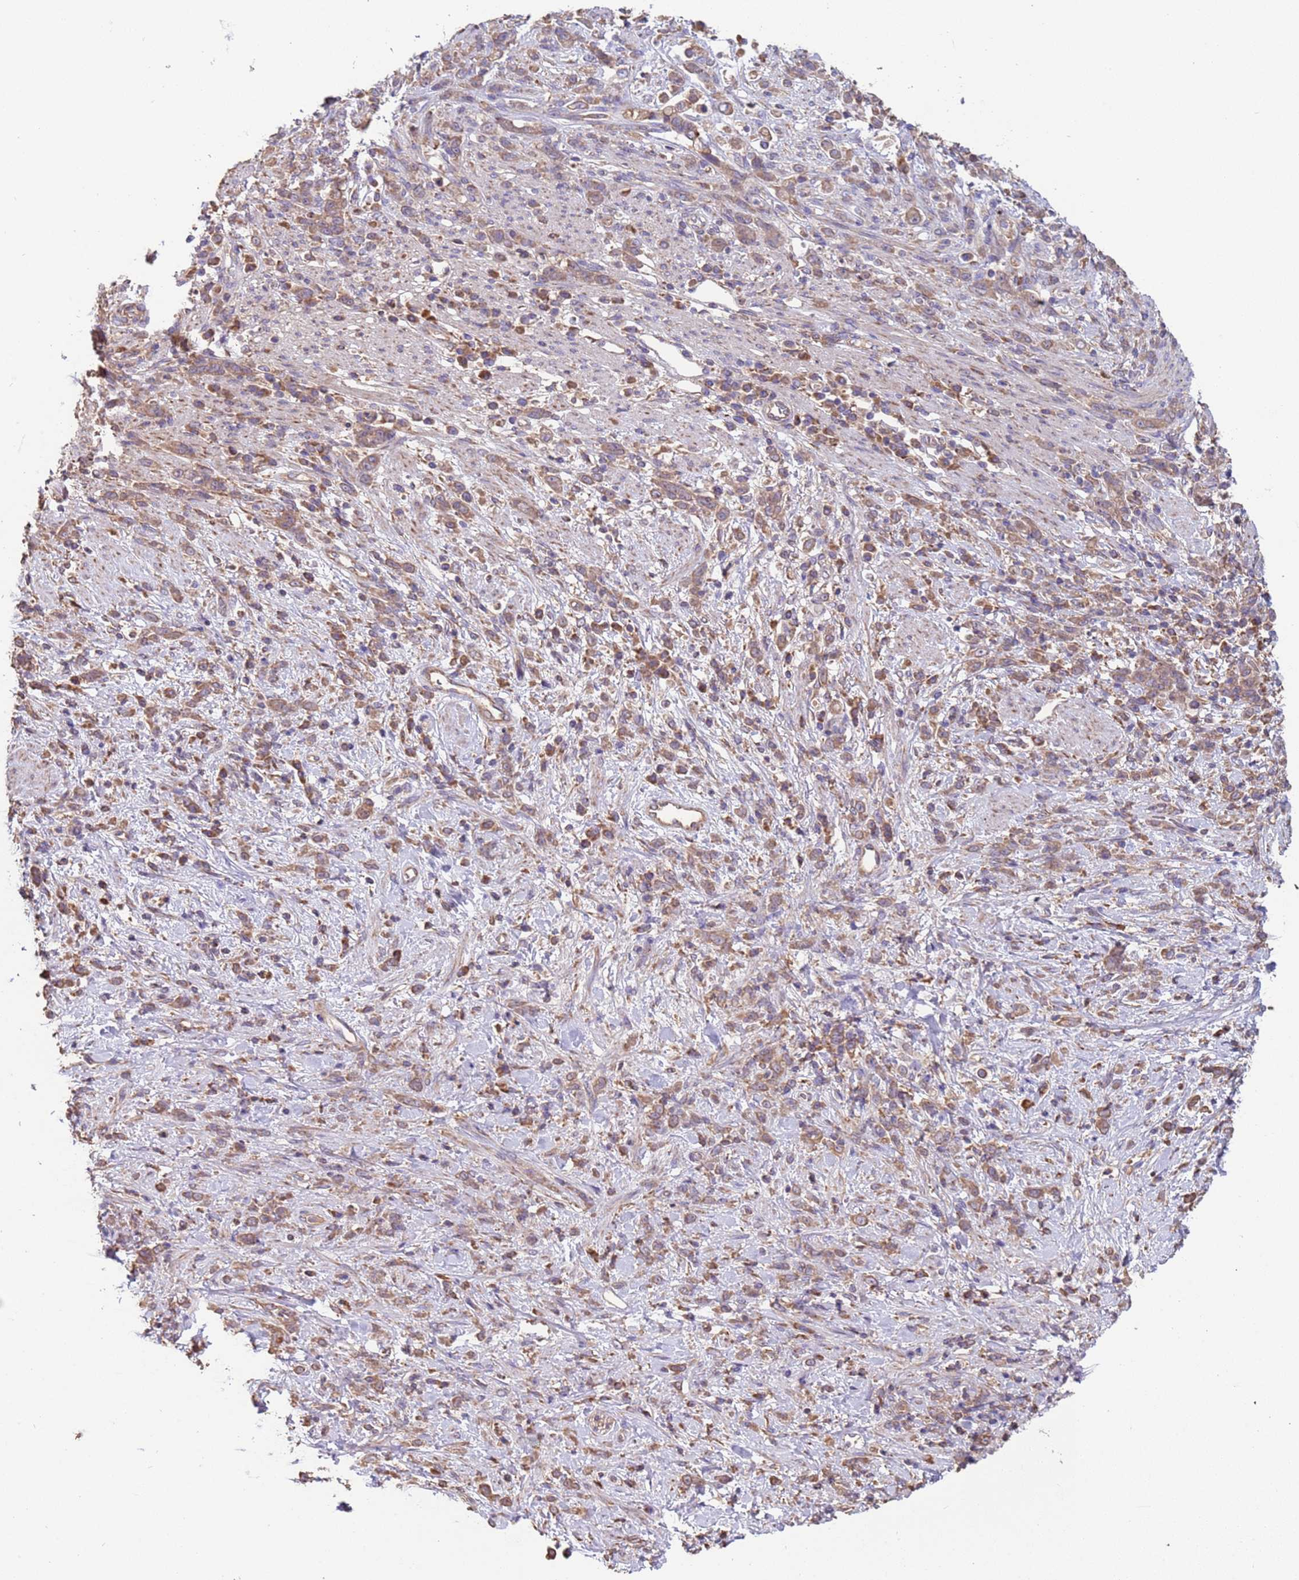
{"staining": {"intensity": "moderate", "quantity": ">75%", "location": "cytoplasmic/membranous"}, "tissue": "stomach cancer", "cell_type": "Tumor cells", "image_type": "cancer", "snomed": [{"axis": "morphology", "description": "Adenocarcinoma, NOS"}, {"axis": "topography", "description": "Stomach"}], "caption": "Immunohistochemistry histopathology image of neoplastic tissue: human stomach adenocarcinoma stained using immunohistochemistry (IHC) displays medium levels of moderate protein expression localized specifically in the cytoplasmic/membranous of tumor cells, appearing as a cytoplasmic/membranous brown color.", "gene": "EEF1AKMT1", "patient": {"sex": "female", "age": 60}}